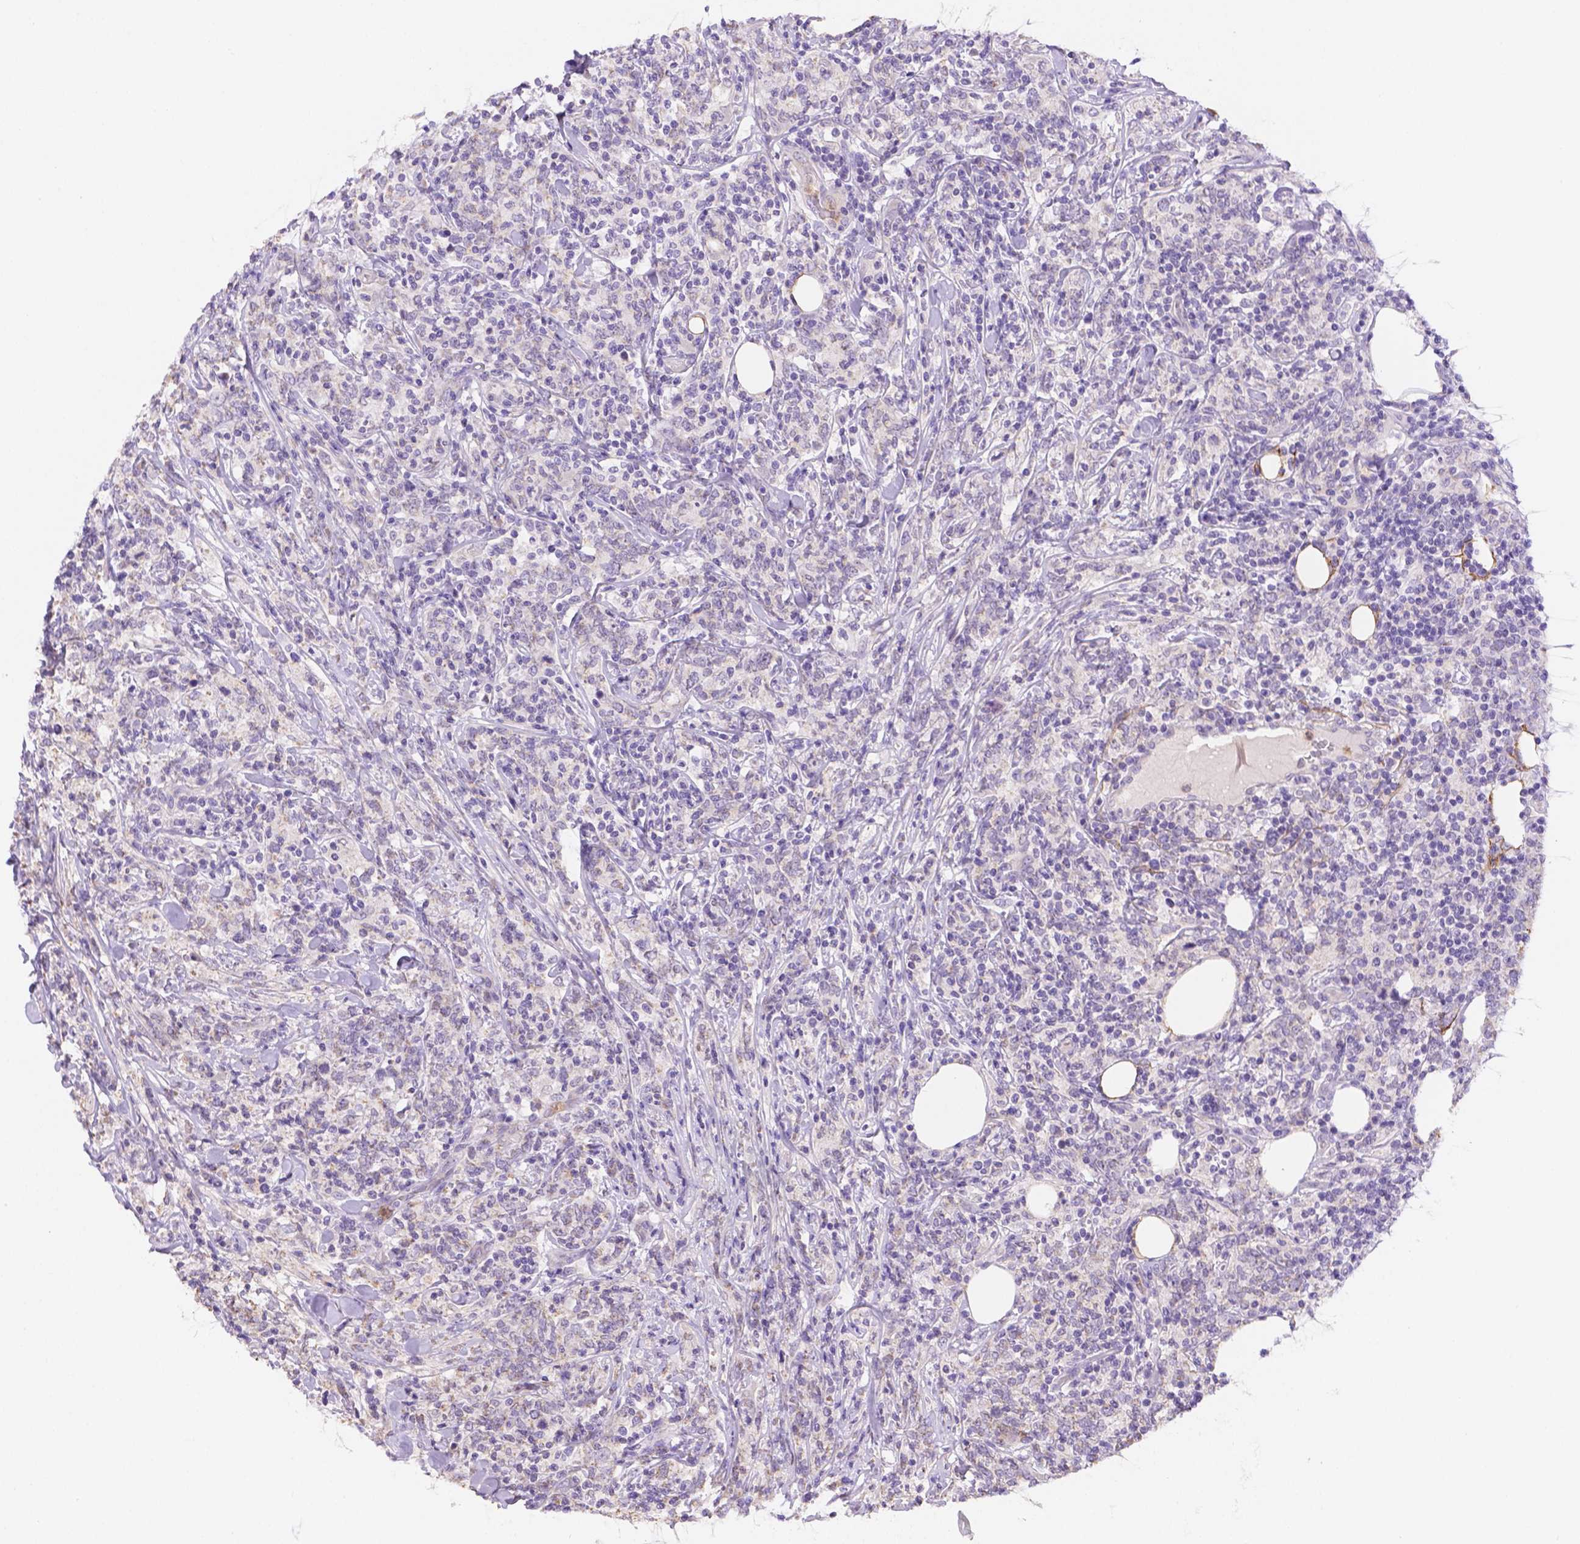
{"staining": {"intensity": "negative", "quantity": "none", "location": "none"}, "tissue": "lymphoma", "cell_type": "Tumor cells", "image_type": "cancer", "snomed": [{"axis": "morphology", "description": "Malignant lymphoma, non-Hodgkin's type, High grade"}, {"axis": "topography", "description": "Lymph node"}], "caption": "Human malignant lymphoma, non-Hodgkin's type (high-grade) stained for a protein using IHC demonstrates no staining in tumor cells.", "gene": "NXPE2", "patient": {"sex": "female", "age": 84}}